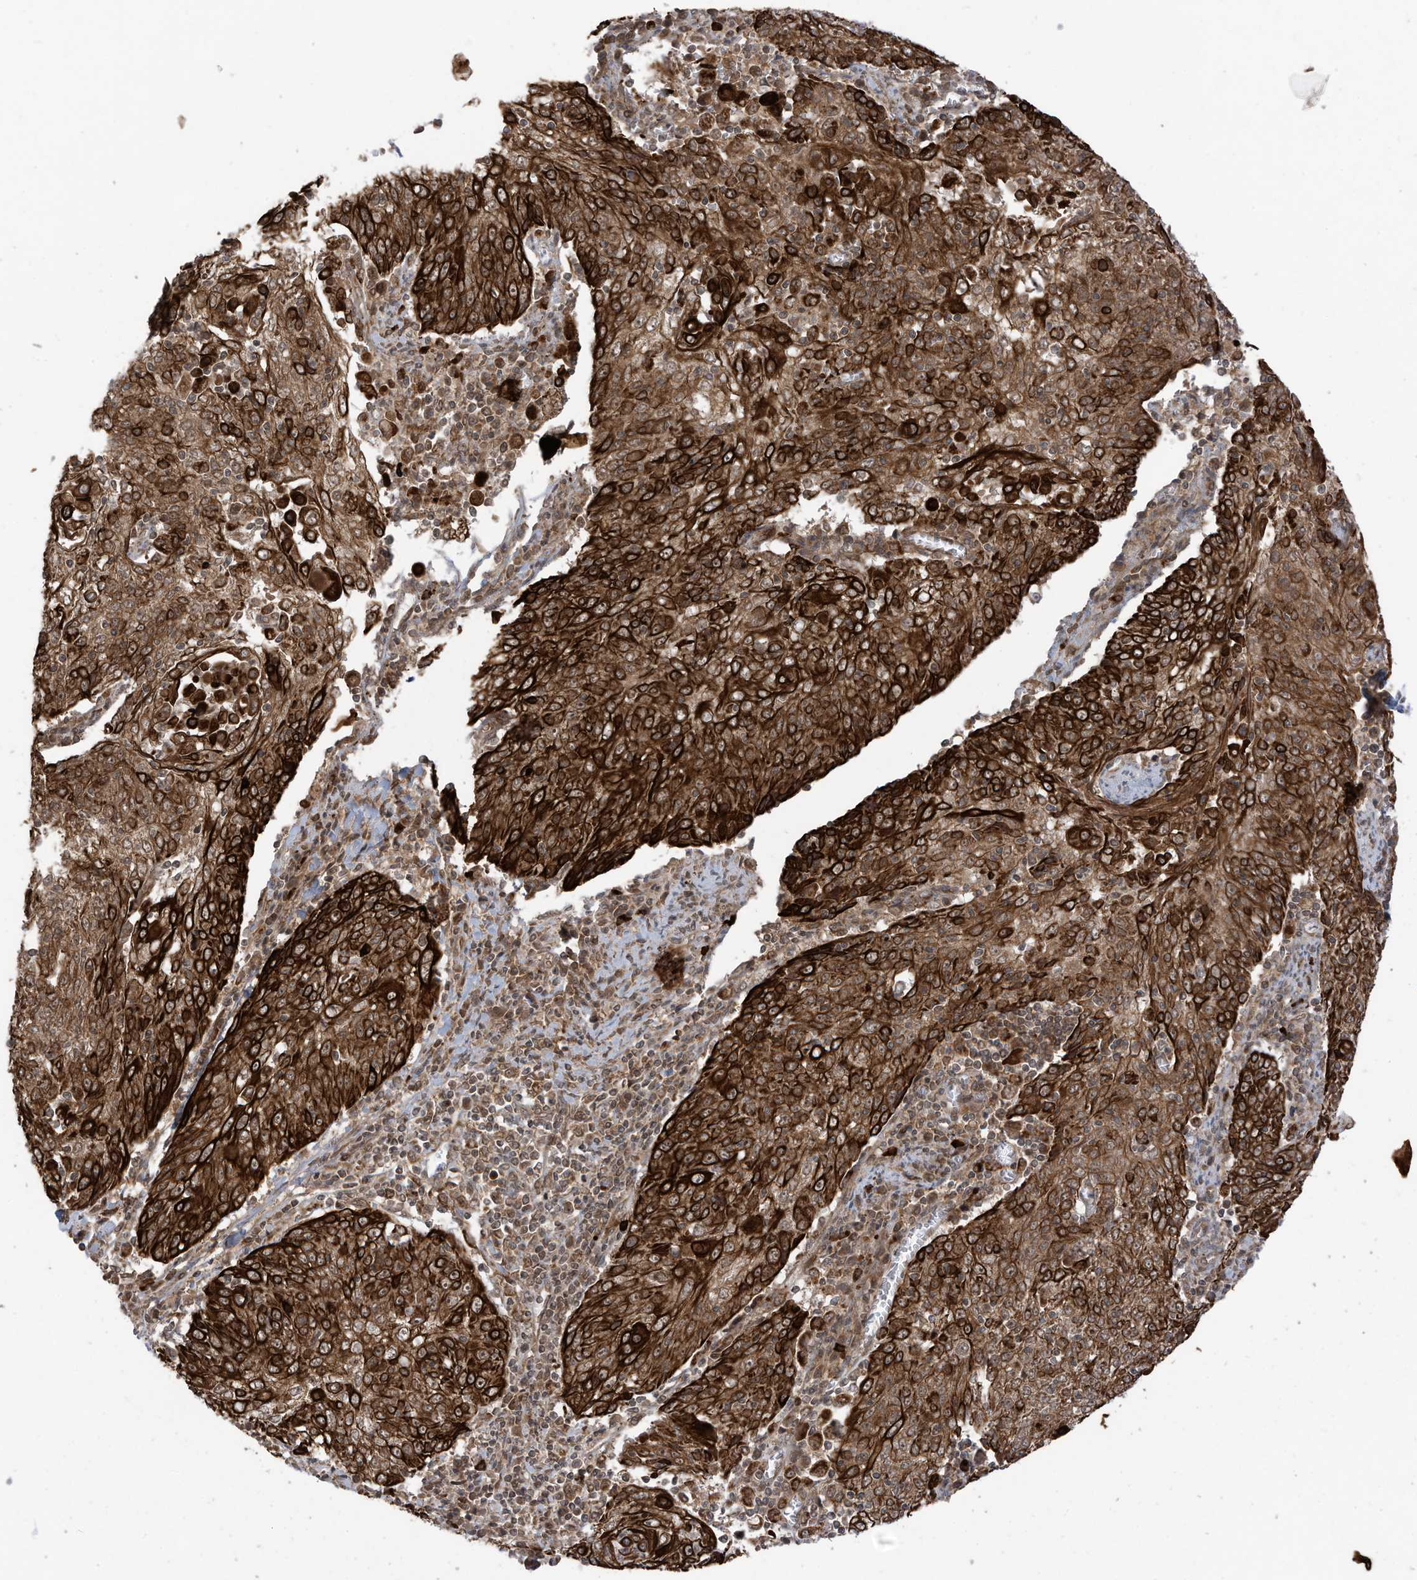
{"staining": {"intensity": "strong", "quantity": ">75%", "location": "cytoplasmic/membranous"}, "tissue": "cervical cancer", "cell_type": "Tumor cells", "image_type": "cancer", "snomed": [{"axis": "morphology", "description": "Squamous cell carcinoma, NOS"}, {"axis": "topography", "description": "Cervix"}], "caption": "Immunohistochemistry image of neoplastic tissue: cervical cancer (squamous cell carcinoma) stained using IHC shows high levels of strong protein expression localized specifically in the cytoplasmic/membranous of tumor cells, appearing as a cytoplasmic/membranous brown color.", "gene": "TRIM67", "patient": {"sex": "female", "age": 48}}